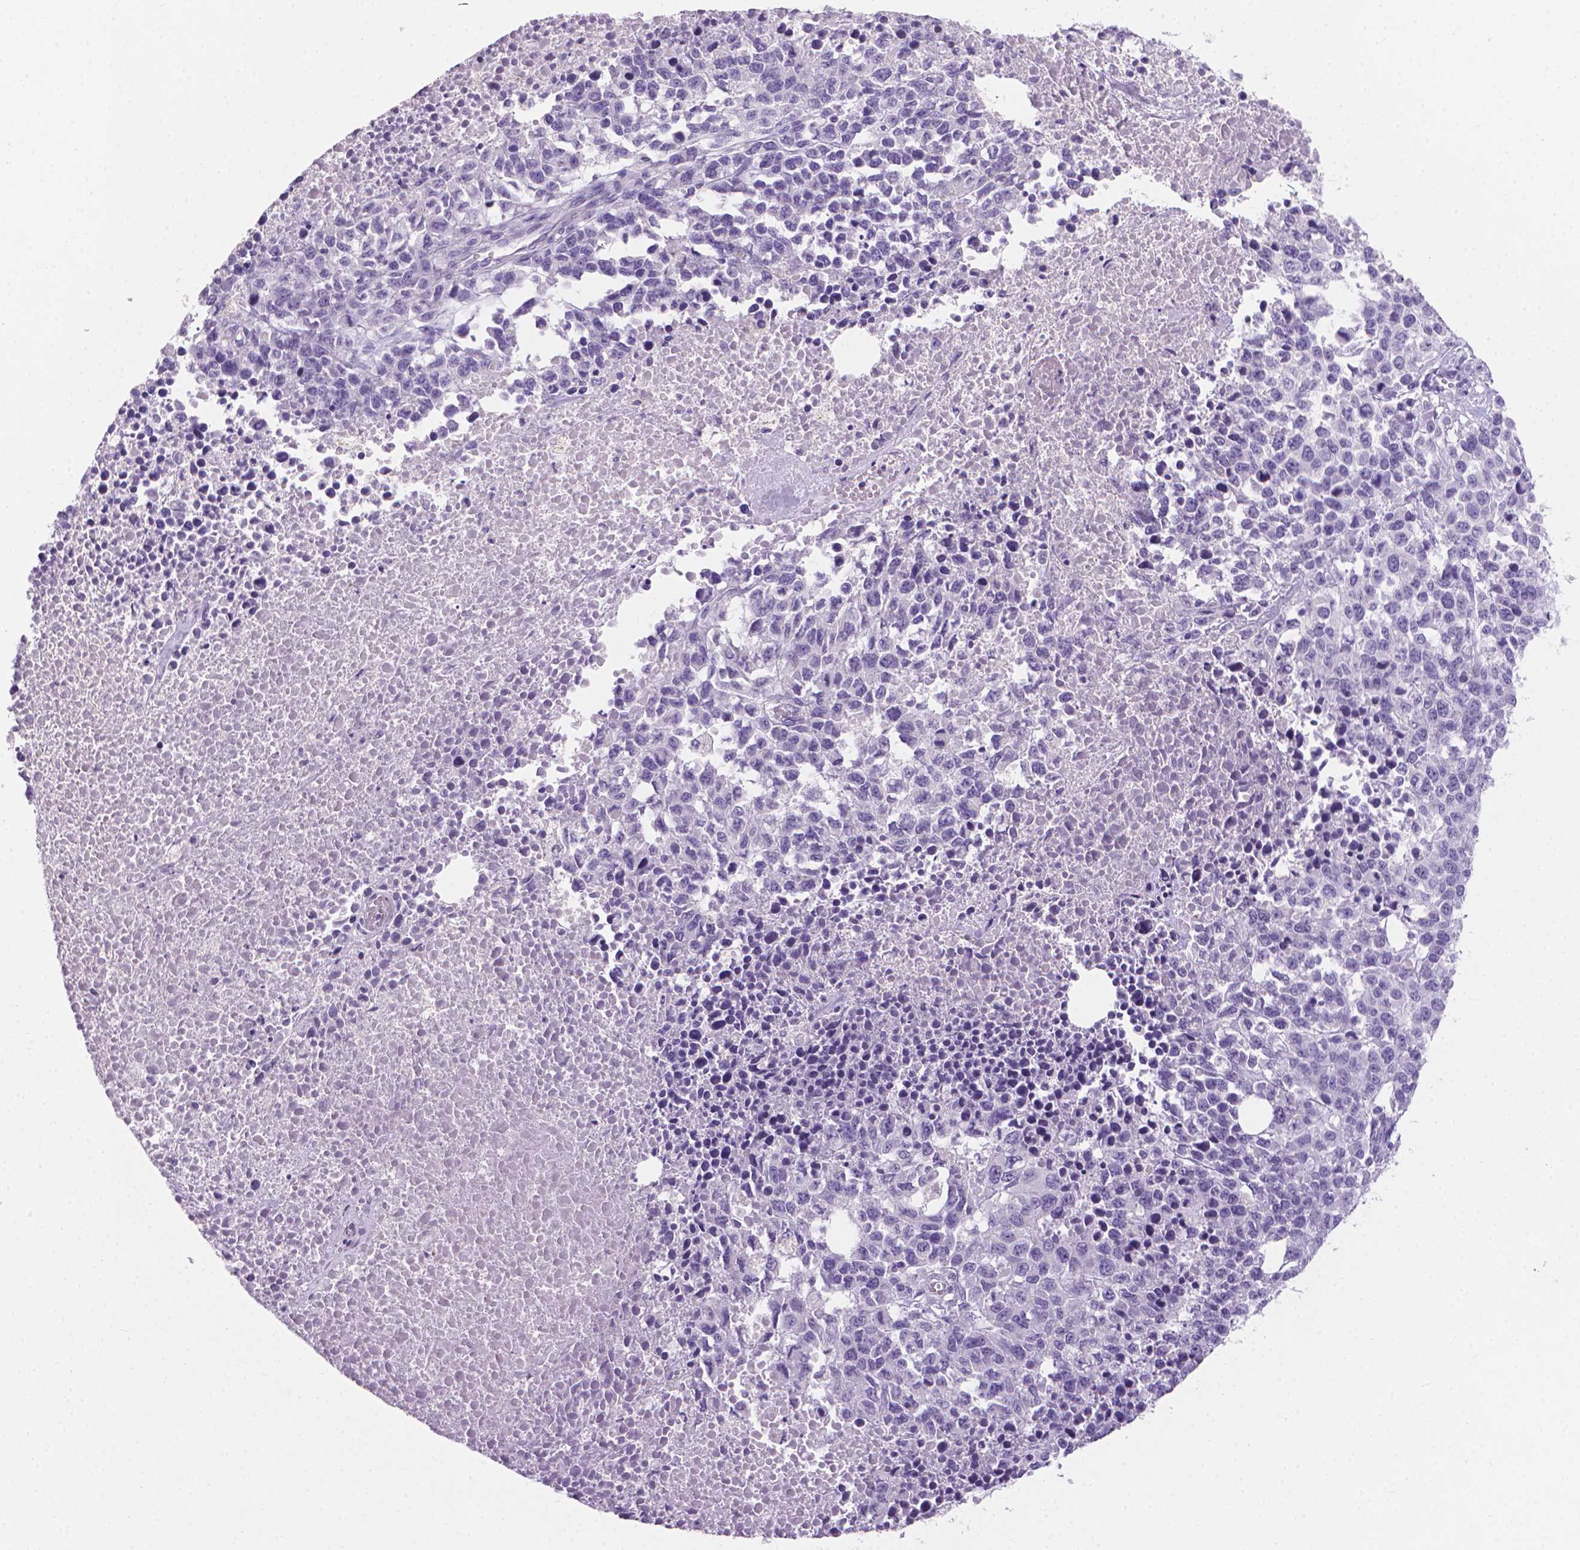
{"staining": {"intensity": "negative", "quantity": "none", "location": "none"}, "tissue": "melanoma", "cell_type": "Tumor cells", "image_type": "cancer", "snomed": [{"axis": "morphology", "description": "Malignant melanoma, Metastatic site"}, {"axis": "topography", "description": "Skin"}], "caption": "This is an immunohistochemistry (IHC) image of melanoma. There is no expression in tumor cells.", "gene": "XPNPEP2", "patient": {"sex": "male", "age": 84}}